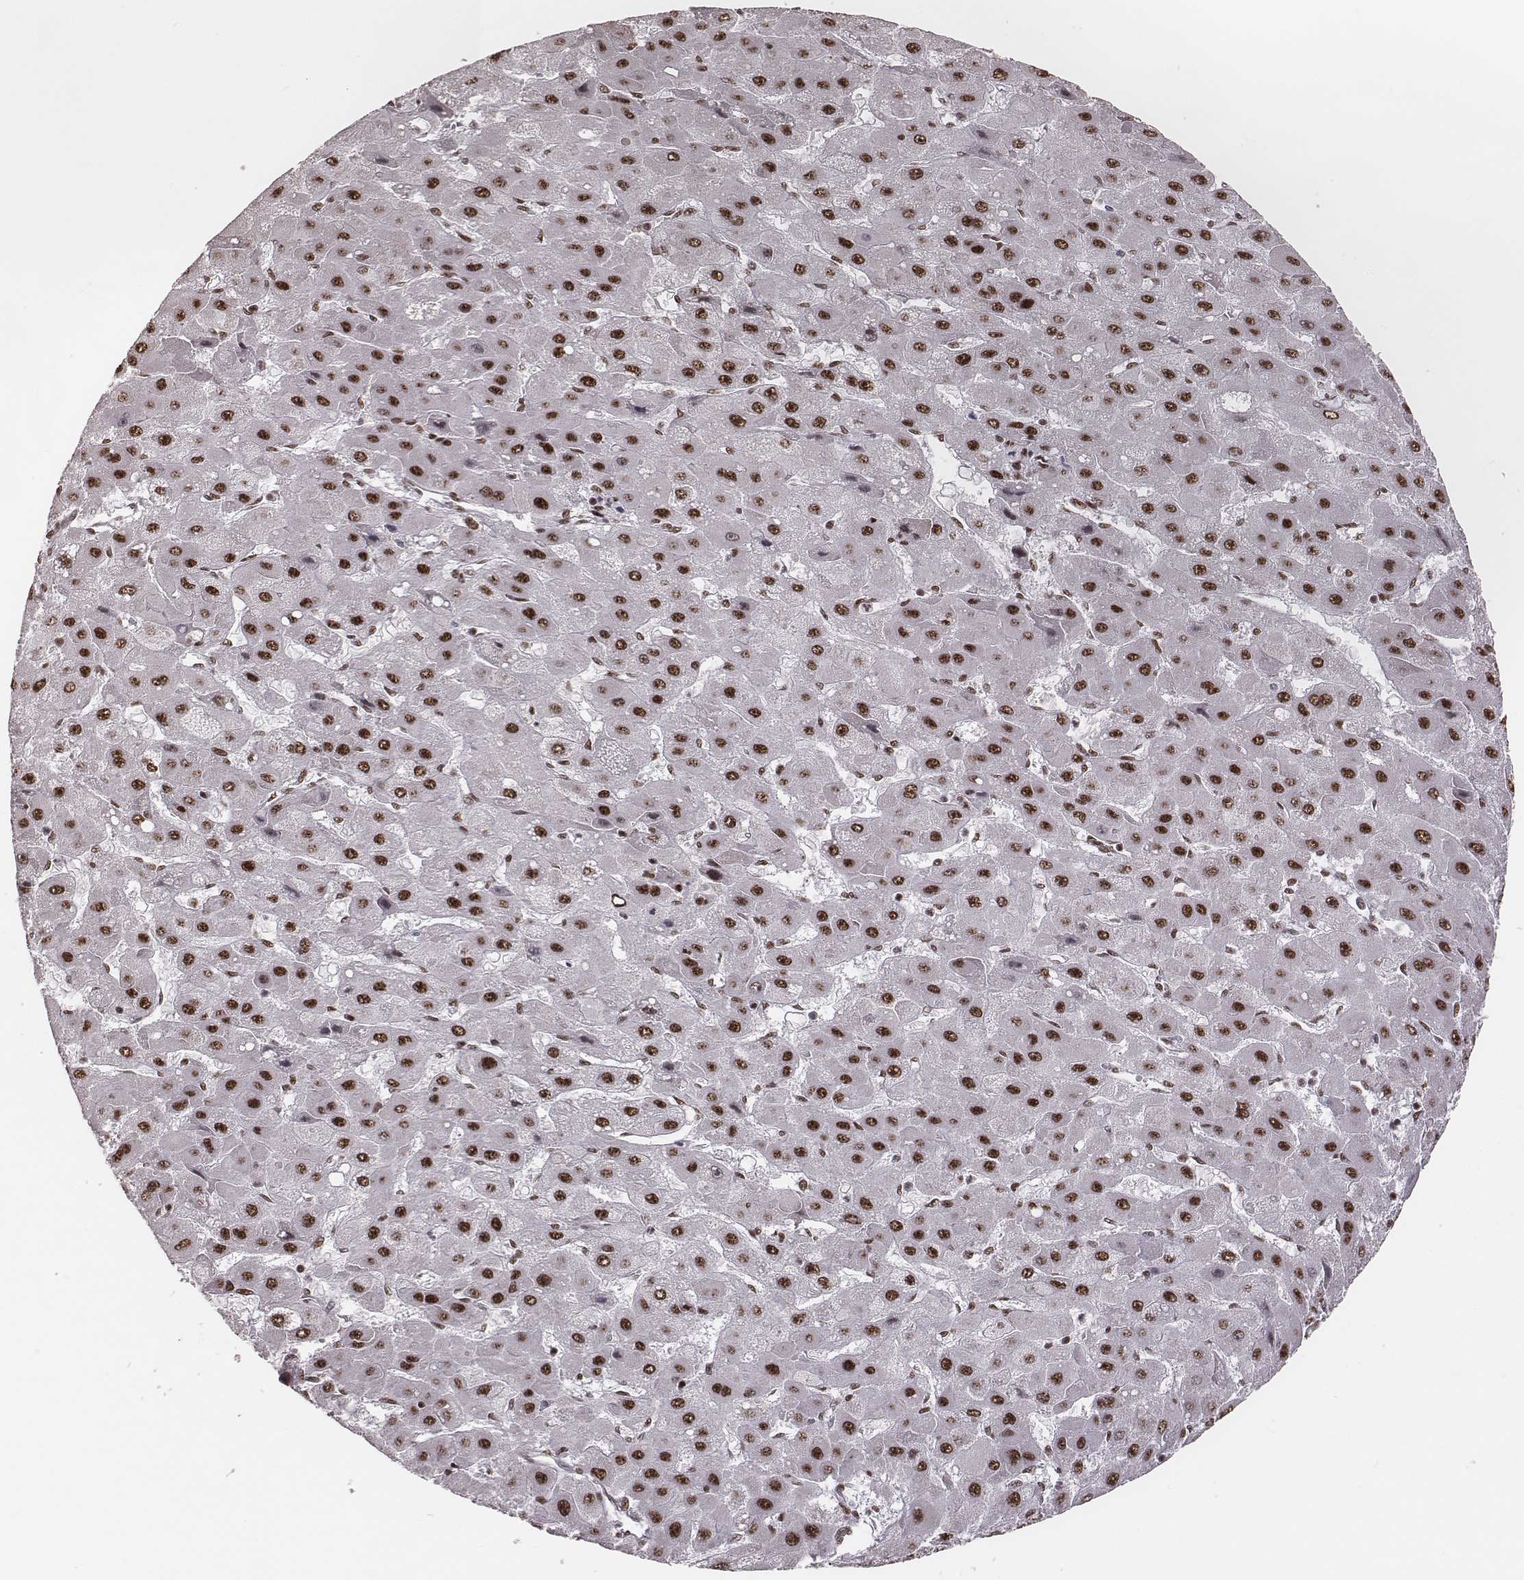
{"staining": {"intensity": "strong", "quantity": ">75%", "location": "nuclear"}, "tissue": "liver cancer", "cell_type": "Tumor cells", "image_type": "cancer", "snomed": [{"axis": "morphology", "description": "Carcinoma, Hepatocellular, NOS"}, {"axis": "topography", "description": "Liver"}], "caption": "A brown stain shows strong nuclear staining of a protein in liver cancer (hepatocellular carcinoma) tumor cells.", "gene": "LUC7L", "patient": {"sex": "female", "age": 25}}